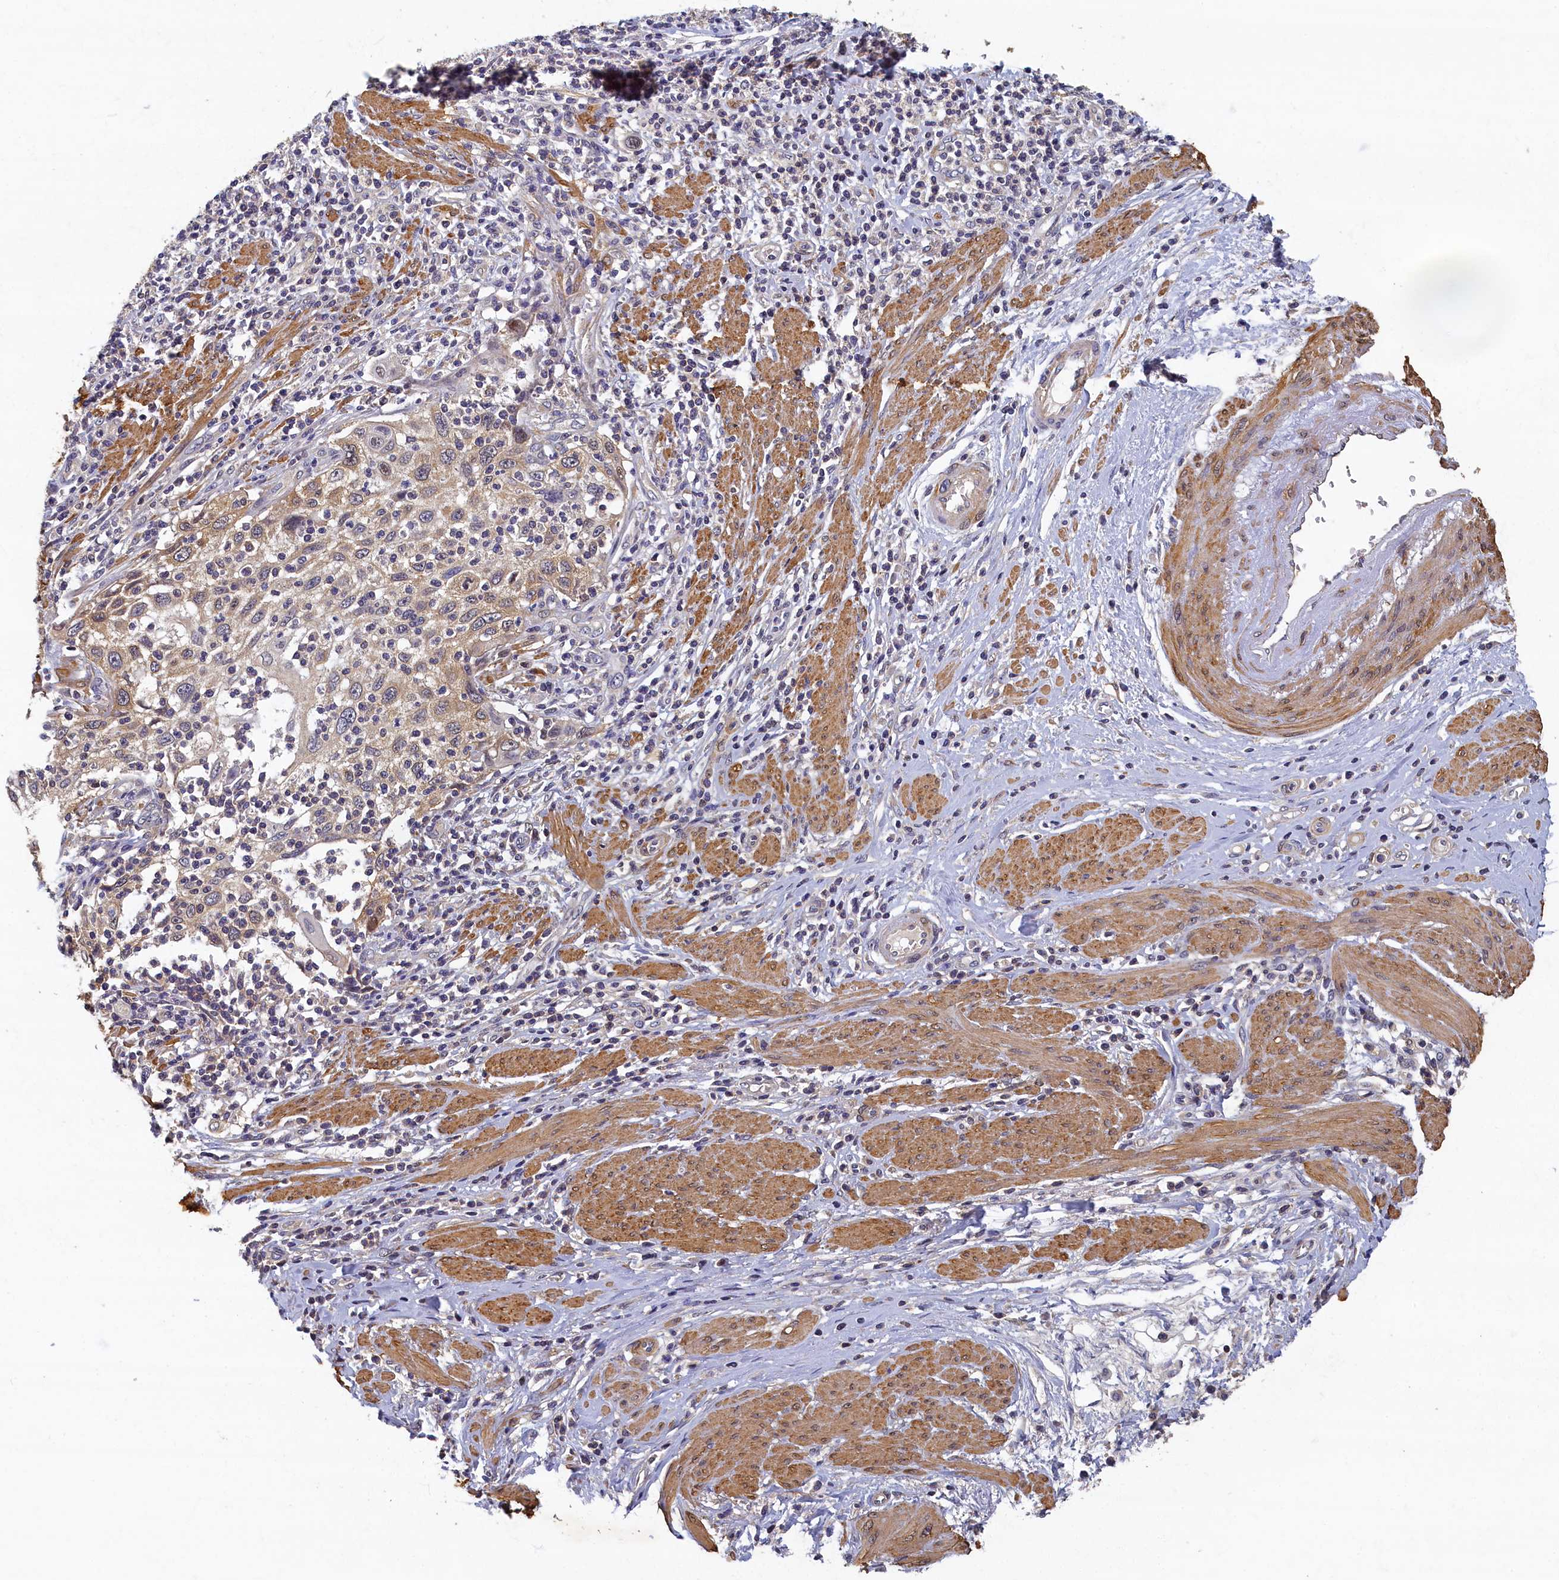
{"staining": {"intensity": "weak", "quantity": "<25%", "location": "cytoplasmic/membranous"}, "tissue": "cervical cancer", "cell_type": "Tumor cells", "image_type": "cancer", "snomed": [{"axis": "morphology", "description": "Squamous cell carcinoma, NOS"}, {"axis": "topography", "description": "Cervix"}], "caption": "IHC micrograph of neoplastic tissue: cervical cancer stained with DAB (3,3'-diaminobenzidine) demonstrates no significant protein positivity in tumor cells.", "gene": "TBCB", "patient": {"sex": "female", "age": 70}}